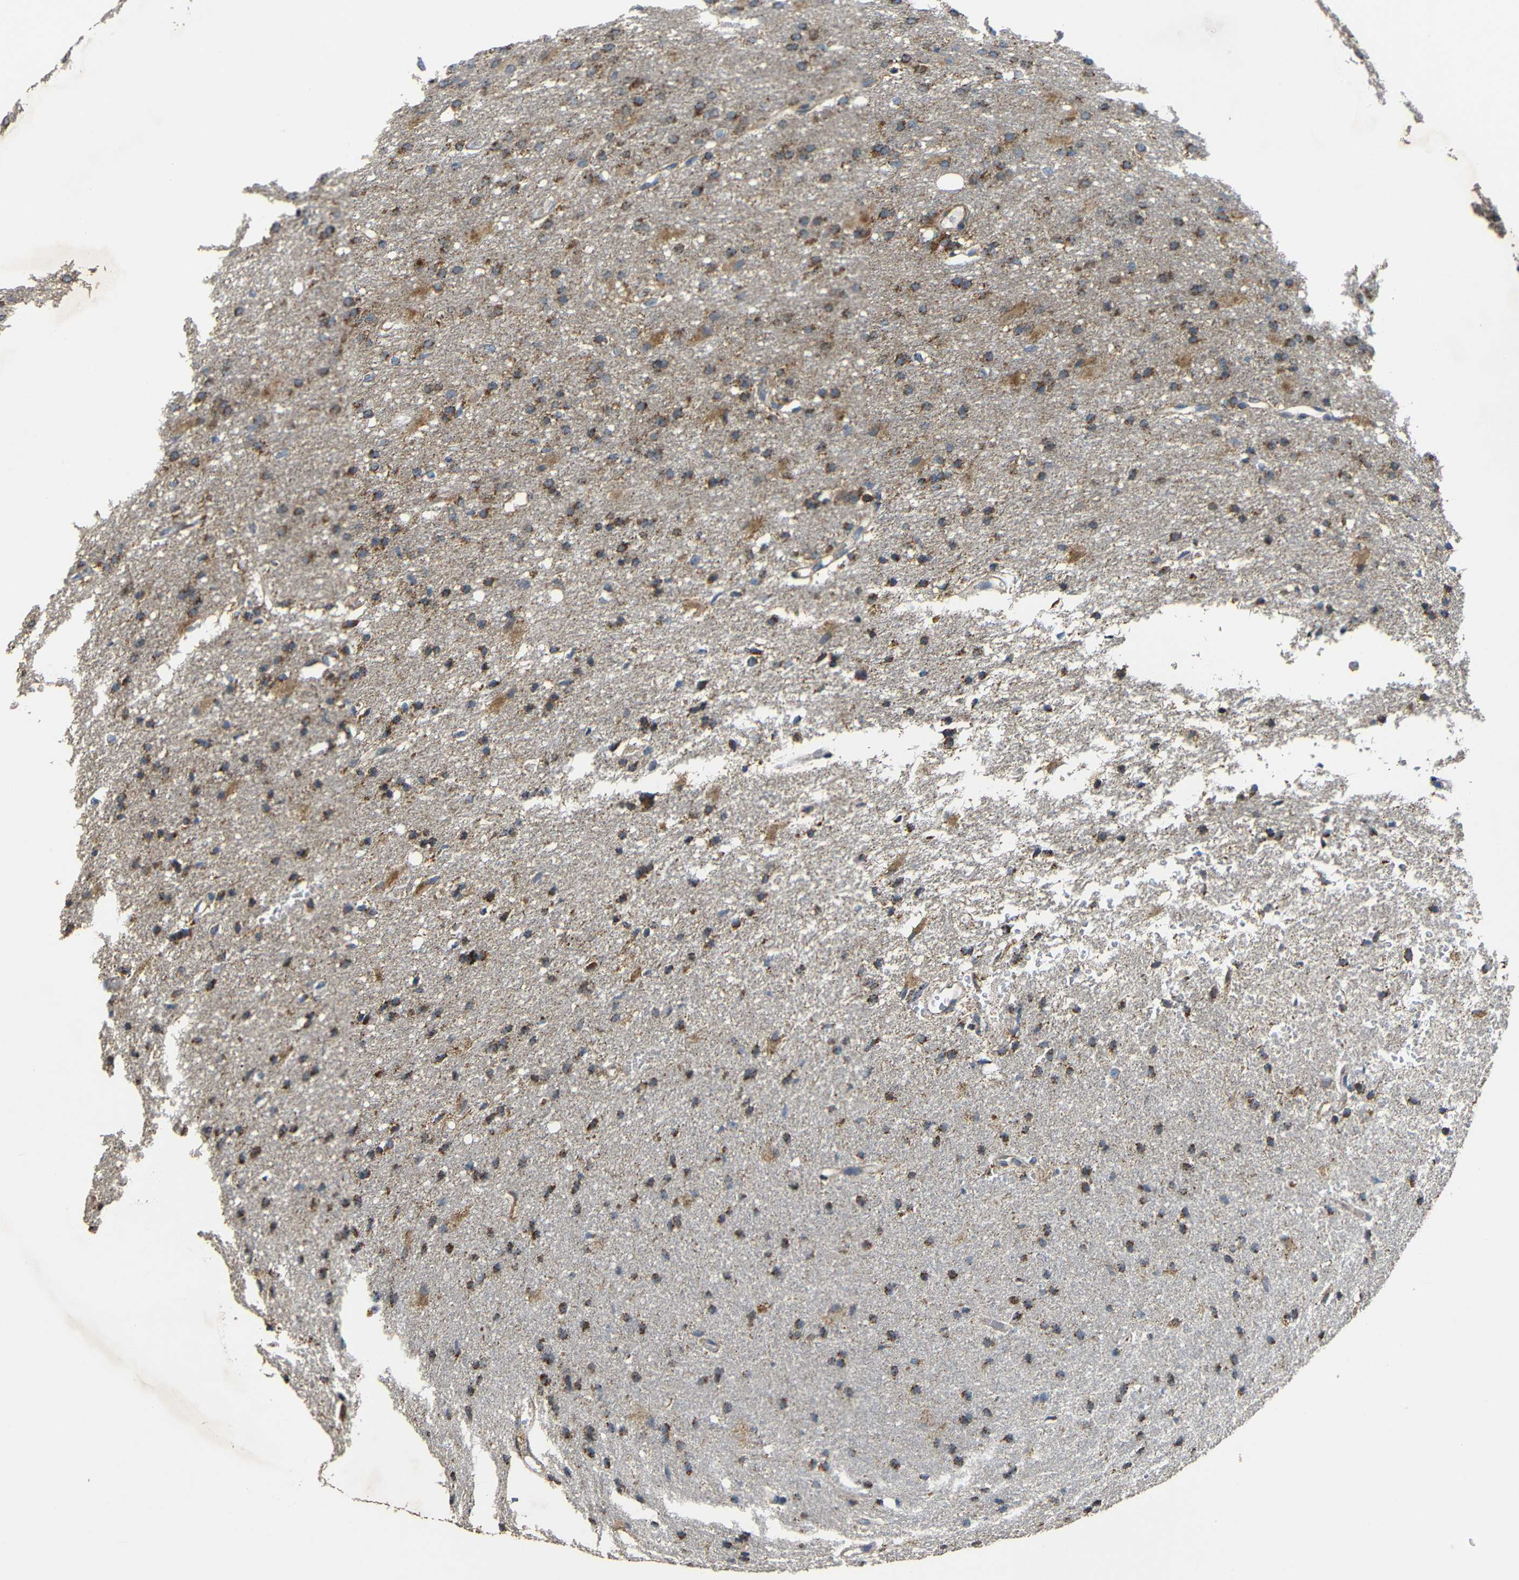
{"staining": {"intensity": "moderate", "quantity": ">75%", "location": "cytoplasmic/membranous"}, "tissue": "glioma", "cell_type": "Tumor cells", "image_type": "cancer", "snomed": [{"axis": "morphology", "description": "Normal tissue, NOS"}, {"axis": "morphology", "description": "Glioma, malignant, High grade"}, {"axis": "topography", "description": "Cerebral cortex"}], "caption": "Immunohistochemical staining of human malignant glioma (high-grade) demonstrates medium levels of moderate cytoplasmic/membranous expression in approximately >75% of tumor cells. The staining was performed using DAB to visualize the protein expression in brown, while the nuclei were stained in blue with hematoxylin (Magnification: 20x).", "gene": "NR3C2", "patient": {"sex": "male", "age": 77}}